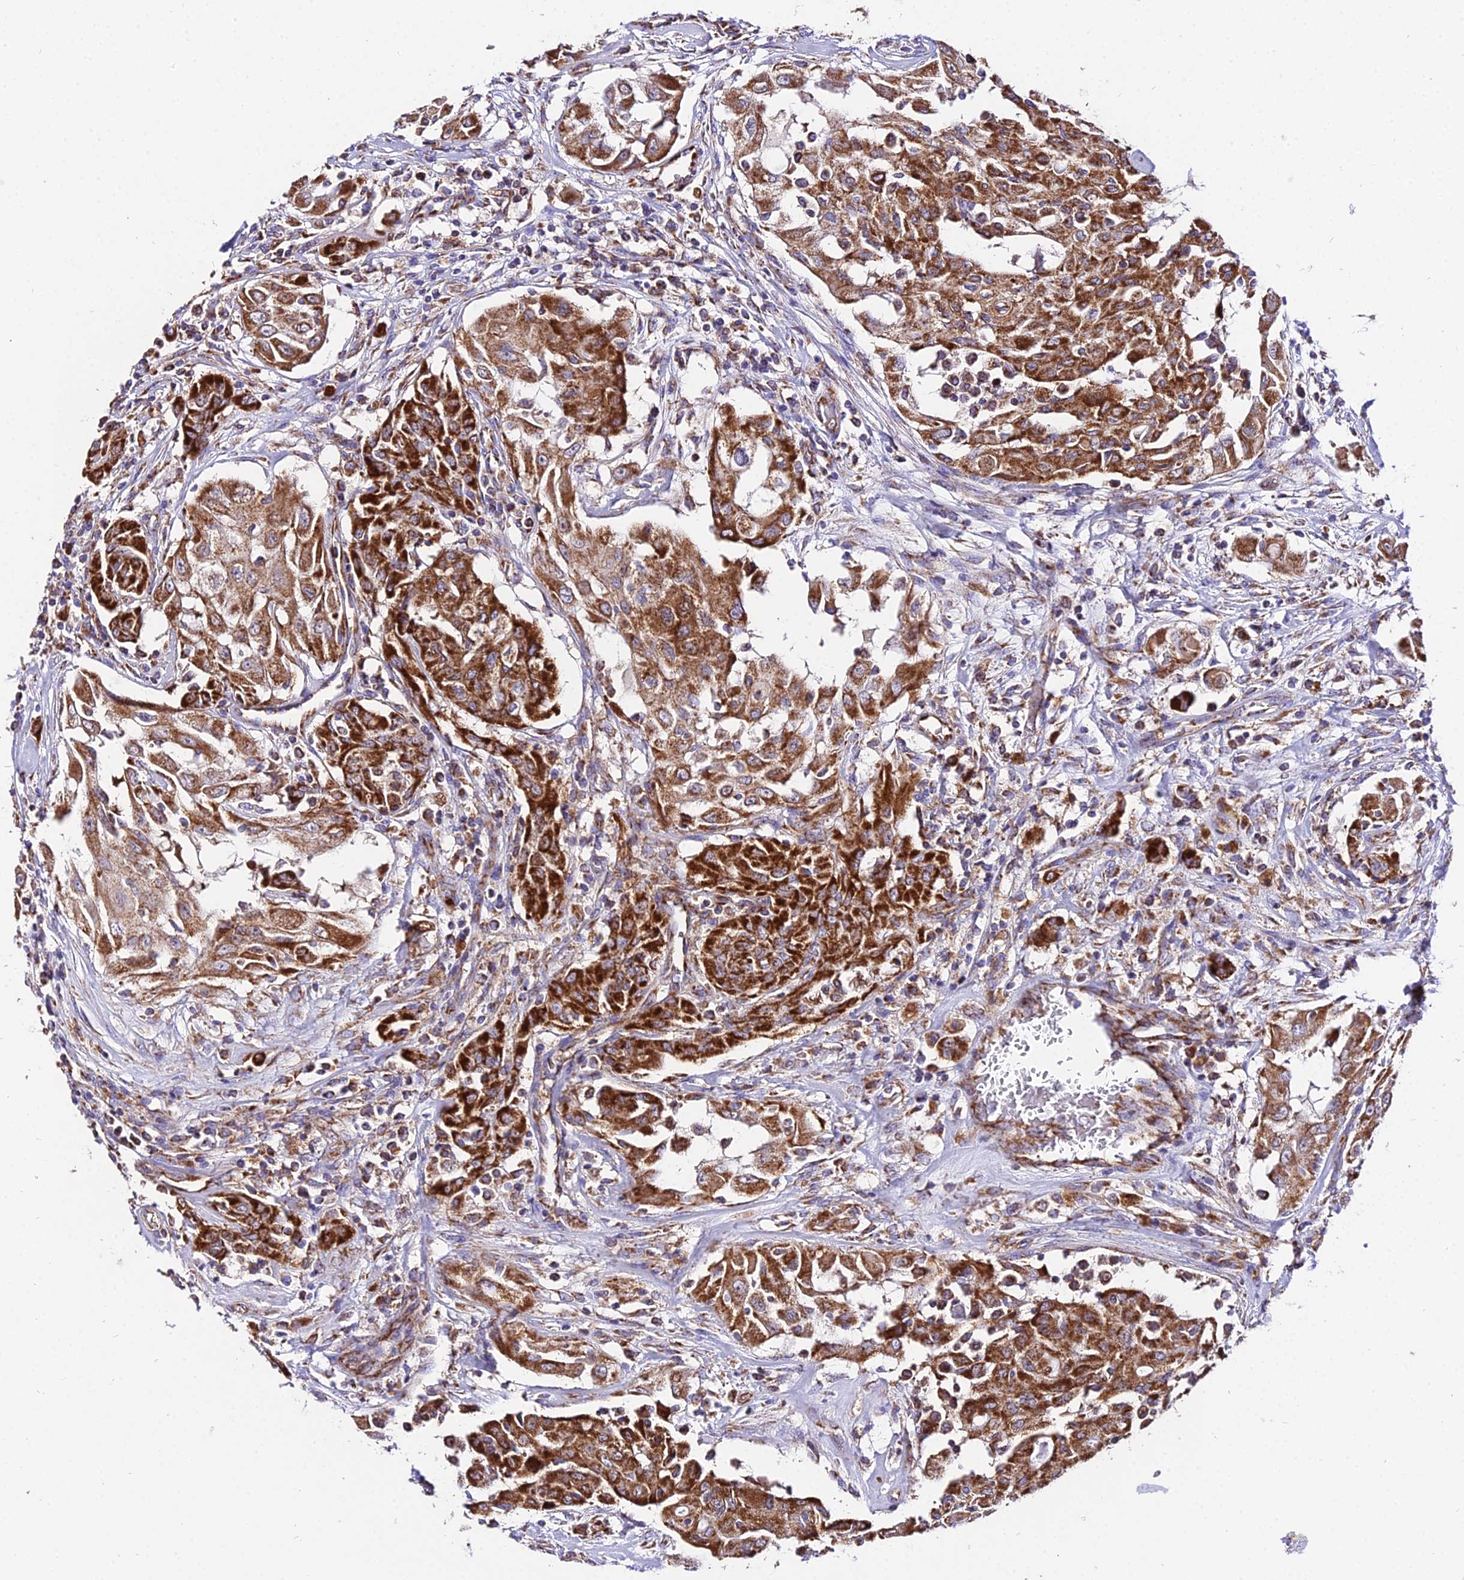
{"staining": {"intensity": "strong", "quantity": ">75%", "location": "cytoplasmic/membranous"}, "tissue": "thyroid cancer", "cell_type": "Tumor cells", "image_type": "cancer", "snomed": [{"axis": "morphology", "description": "Papillary adenocarcinoma, NOS"}, {"axis": "topography", "description": "Thyroid gland"}], "caption": "Human thyroid papillary adenocarcinoma stained for a protein (brown) demonstrates strong cytoplasmic/membranous positive staining in approximately >75% of tumor cells.", "gene": "OCIAD1", "patient": {"sex": "female", "age": 59}}